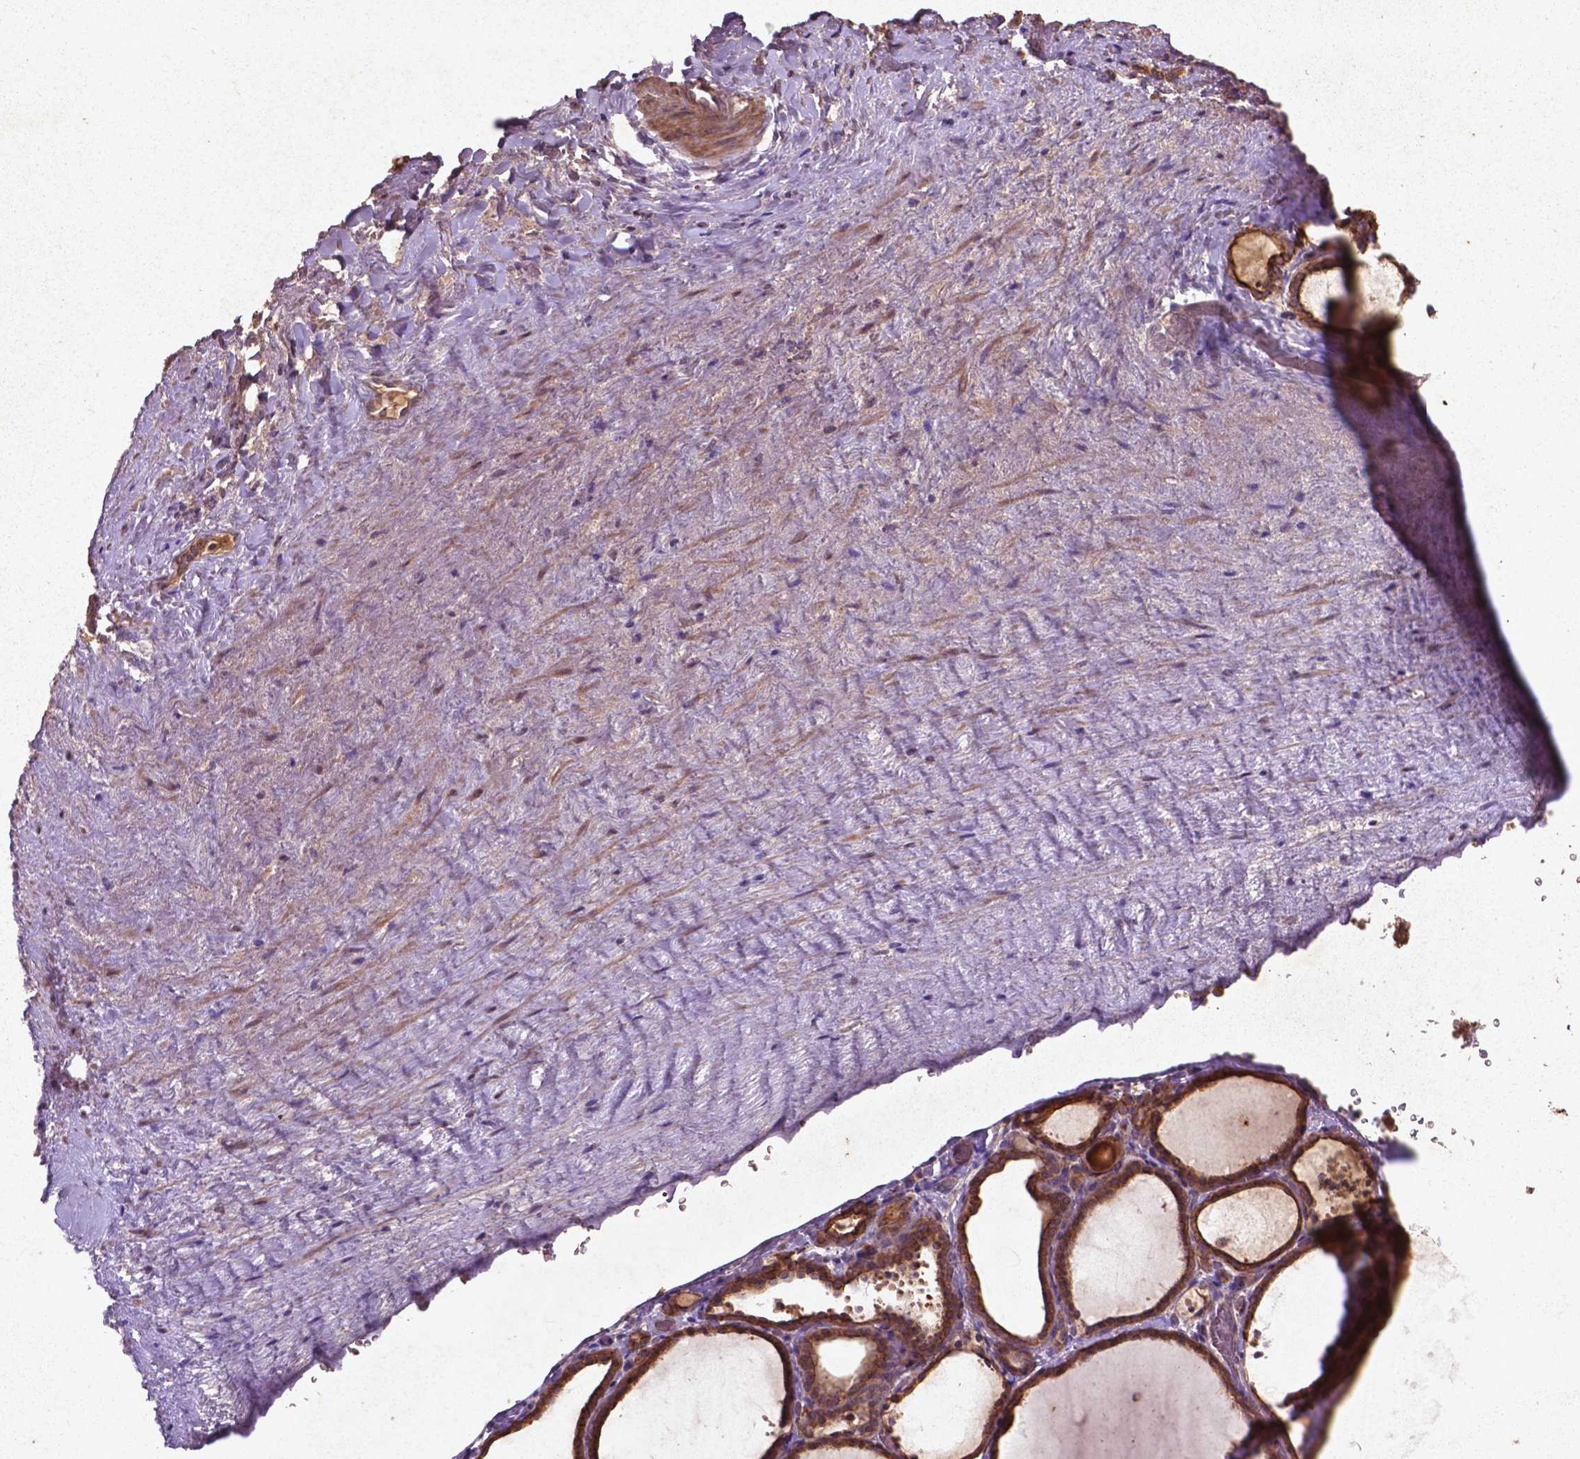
{"staining": {"intensity": "strong", "quantity": ">75%", "location": "cytoplasmic/membranous"}, "tissue": "thyroid gland", "cell_type": "Glandular cells", "image_type": "normal", "snomed": [{"axis": "morphology", "description": "Normal tissue, NOS"}, {"axis": "topography", "description": "Thyroid gland"}], "caption": "The histopathology image shows immunohistochemical staining of unremarkable thyroid gland. There is strong cytoplasmic/membranous positivity is appreciated in approximately >75% of glandular cells.", "gene": "COQ2", "patient": {"sex": "female", "age": 22}}